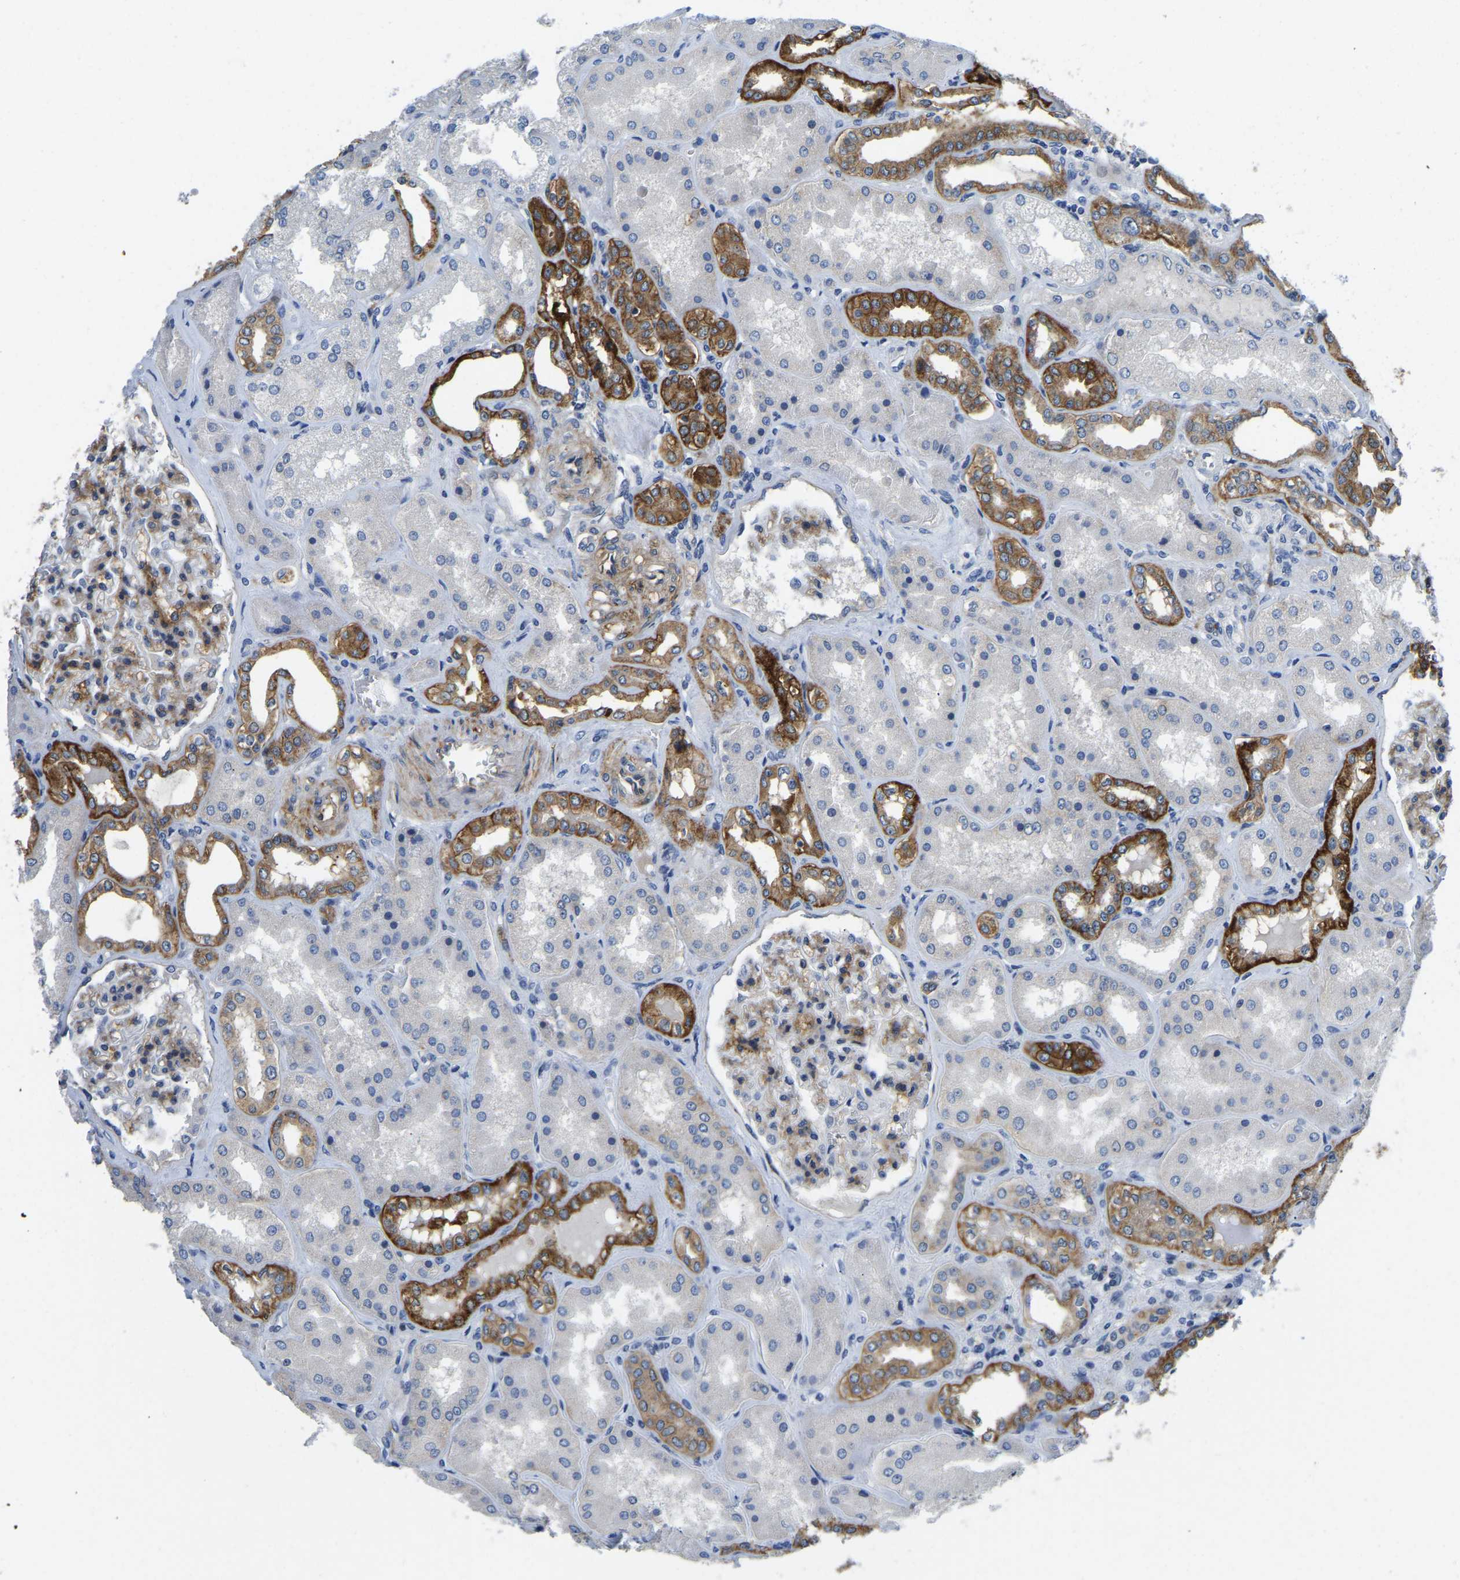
{"staining": {"intensity": "moderate", "quantity": "25%-75%", "location": "cytoplasmic/membranous"}, "tissue": "kidney", "cell_type": "Cells in glomeruli", "image_type": "normal", "snomed": [{"axis": "morphology", "description": "Normal tissue, NOS"}, {"axis": "topography", "description": "Kidney"}], "caption": "Cells in glomeruli demonstrate medium levels of moderate cytoplasmic/membranous staining in about 25%-75% of cells in normal kidney. Using DAB (3,3'-diaminobenzidine) (brown) and hematoxylin (blue) stains, captured at high magnification using brightfield microscopy.", "gene": "ITGA2", "patient": {"sex": "female", "age": 56}}